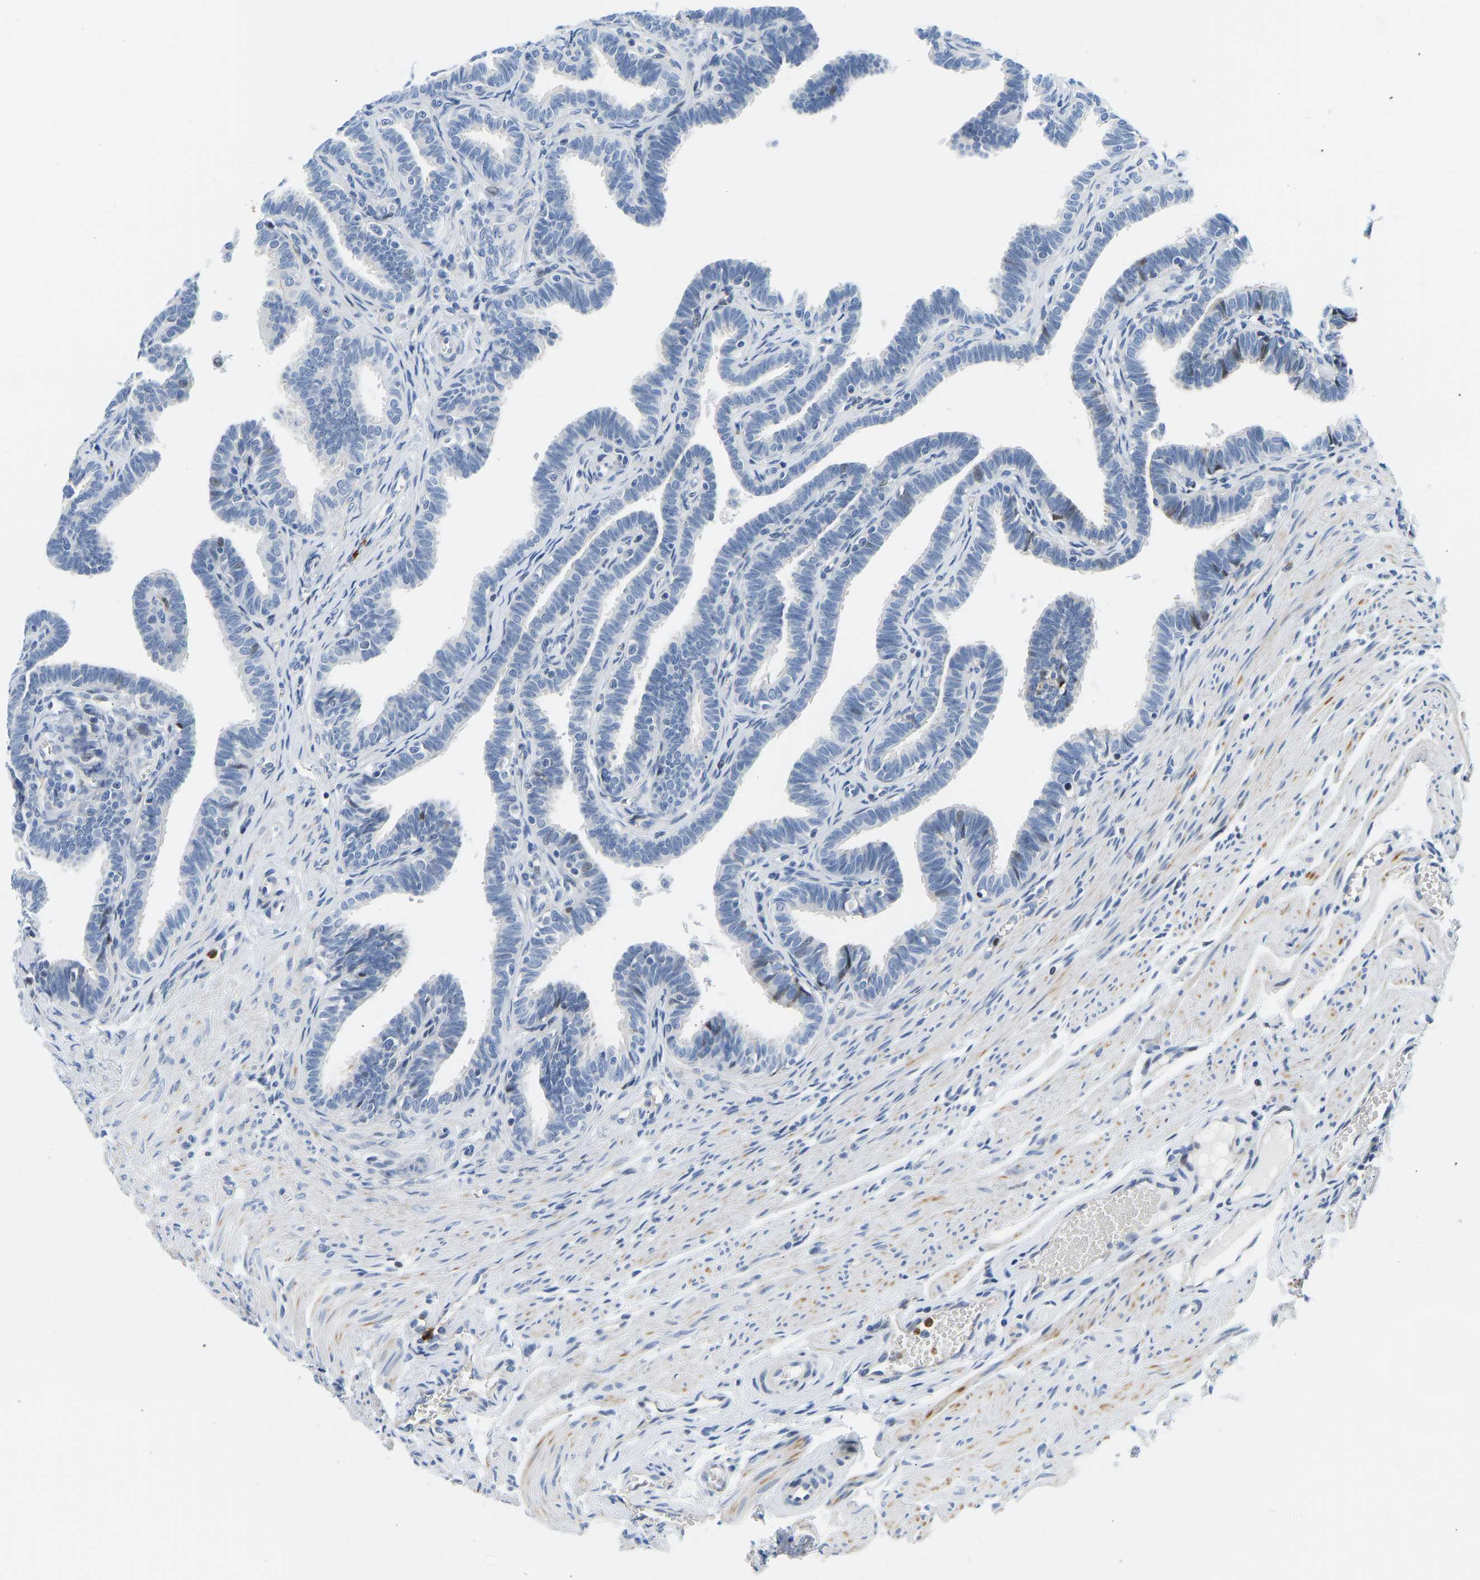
{"staining": {"intensity": "negative", "quantity": "none", "location": "none"}, "tissue": "fallopian tube", "cell_type": "Glandular cells", "image_type": "normal", "snomed": [{"axis": "morphology", "description": "Normal tissue, NOS"}, {"axis": "topography", "description": "Fallopian tube"}, {"axis": "topography", "description": "Ovary"}], "caption": "A micrograph of fallopian tube stained for a protein displays no brown staining in glandular cells. The staining is performed using DAB brown chromogen with nuclei counter-stained in using hematoxylin.", "gene": "HDAC5", "patient": {"sex": "female", "age": 23}}